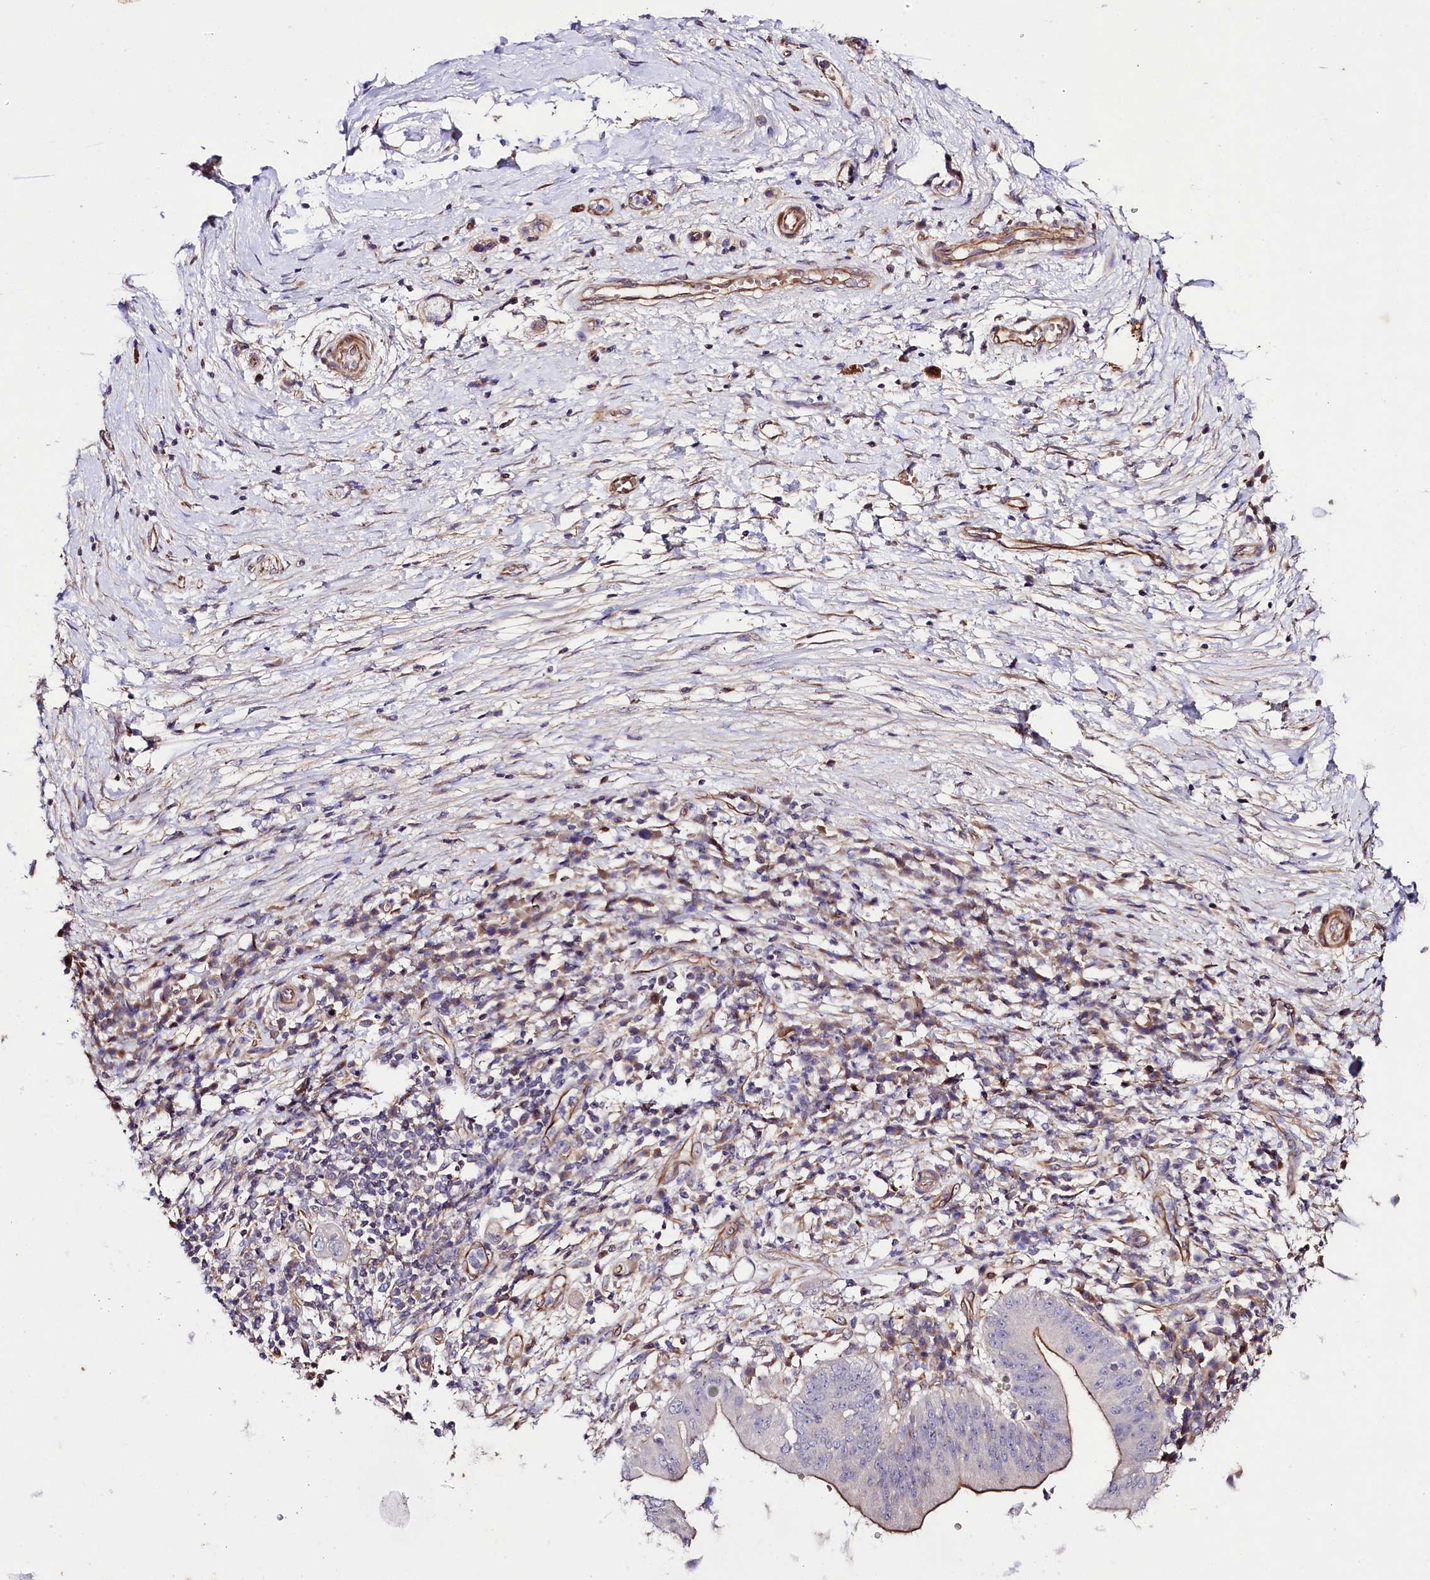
{"staining": {"intensity": "moderate", "quantity": "25%-75%", "location": "cytoplasmic/membranous"}, "tissue": "pancreatic cancer", "cell_type": "Tumor cells", "image_type": "cancer", "snomed": [{"axis": "morphology", "description": "Adenocarcinoma, NOS"}, {"axis": "topography", "description": "Pancreas"}], "caption": "There is medium levels of moderate cytoplasmic/membranous expression in tumor cells of pancreatic cancer, as demonstrated by immunohistochemical staining (brown color).", "gene": "SLC7A1", "patient": {"sex": "male", "age": 68}}